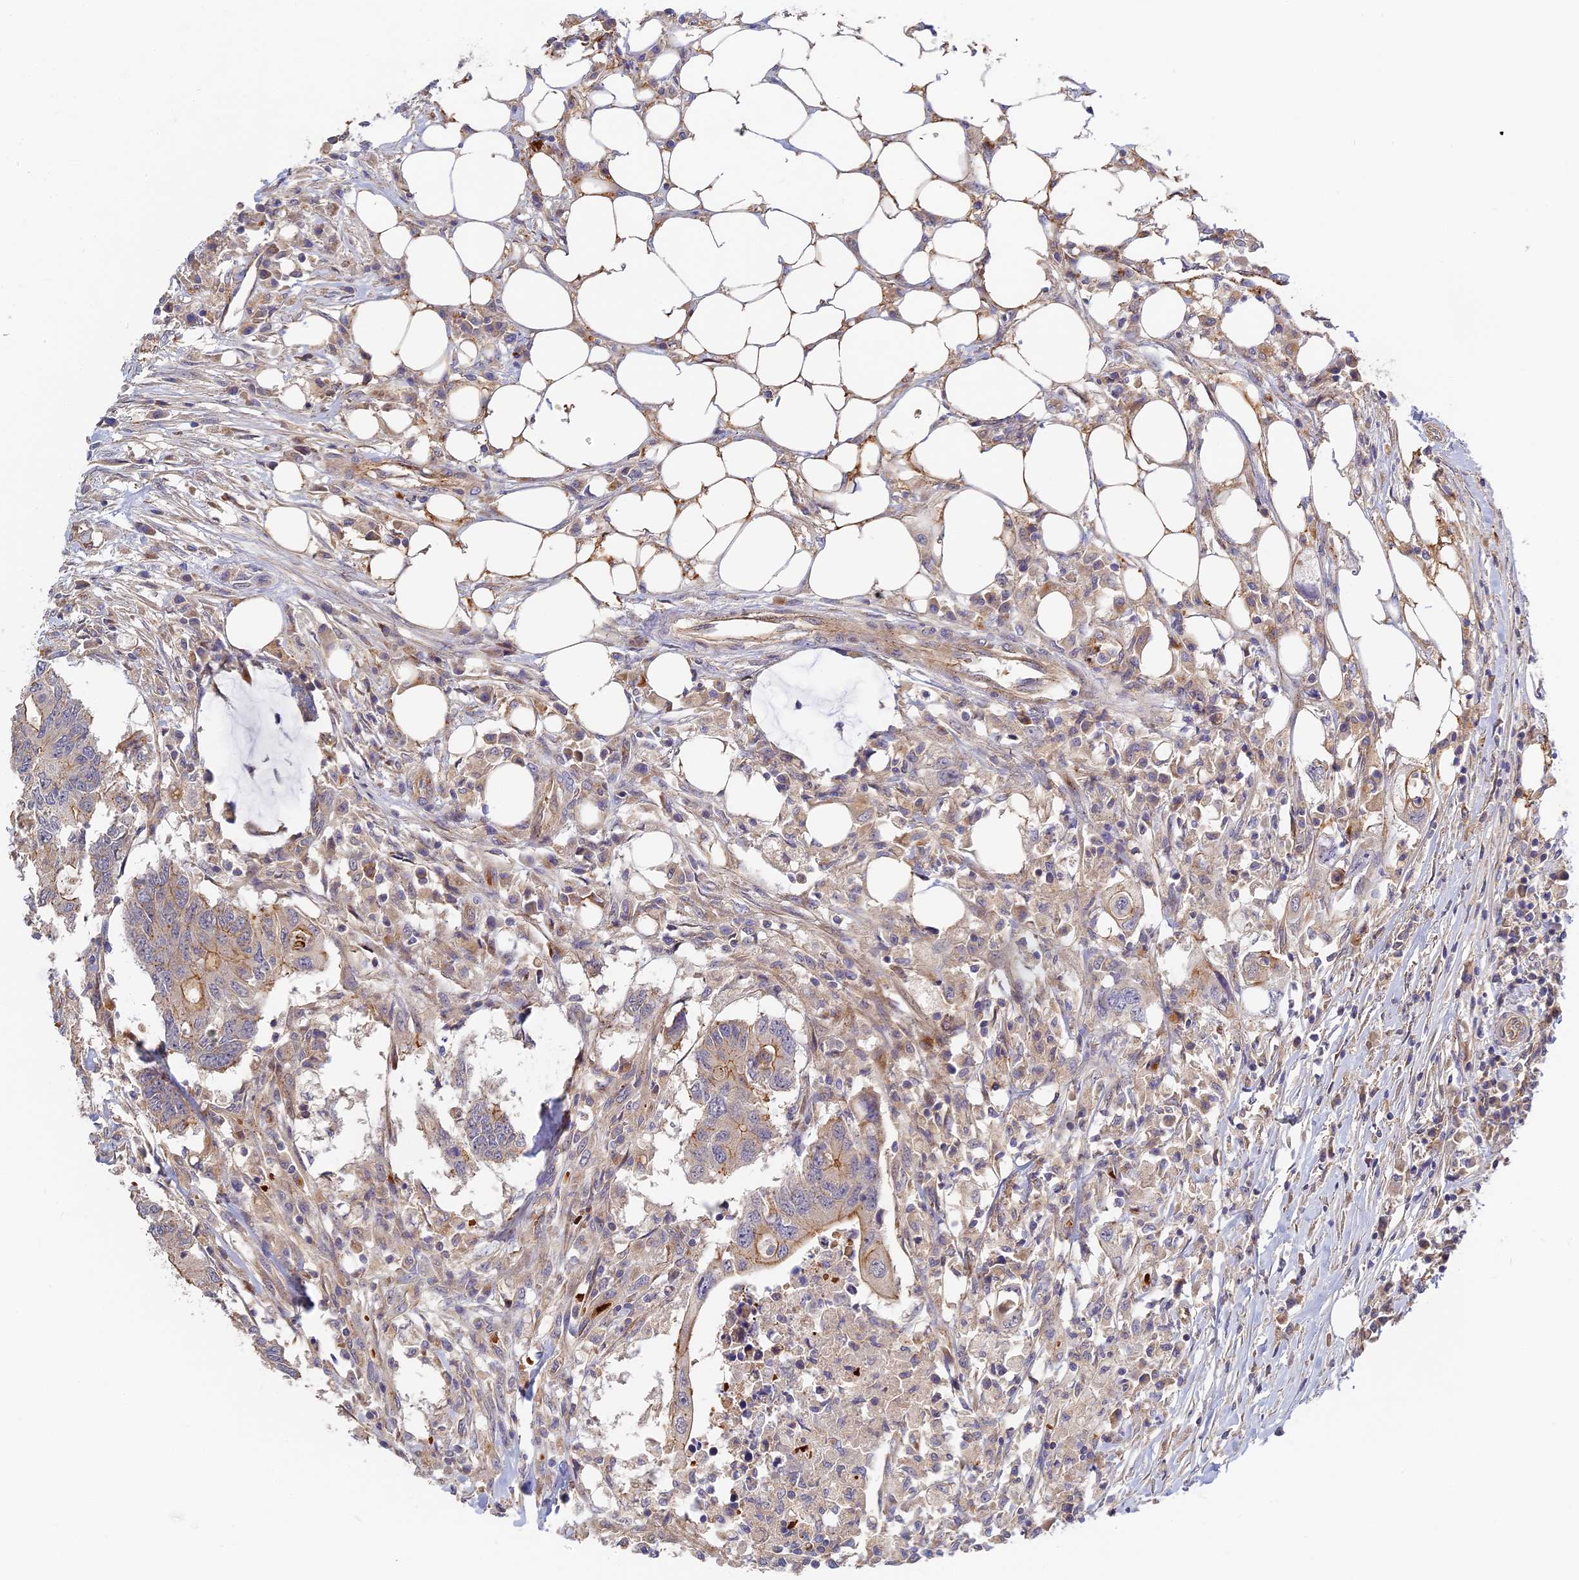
{"staining": {"intensity": "moderate", "quantity": "<25%", "location": "cytoplasmic/membranous"}, "tissue": "colorectal cancer", "cell_type": "Tumor cells", "image_type": "cancer", "snomed": [{"axis": "morphology", "description": "Adenocarcinoma, NOS"}, {"axis": "topography", "description": "Colon"}], "caption": "Protein expression analysis of adenocarcinoma (colorectal) demonstrates moderate cytoplasmic/membranous staining in approximately <25% of tumor cells.", "gene": "MISP3", "patient": {"sex": "male", "age": 71}}